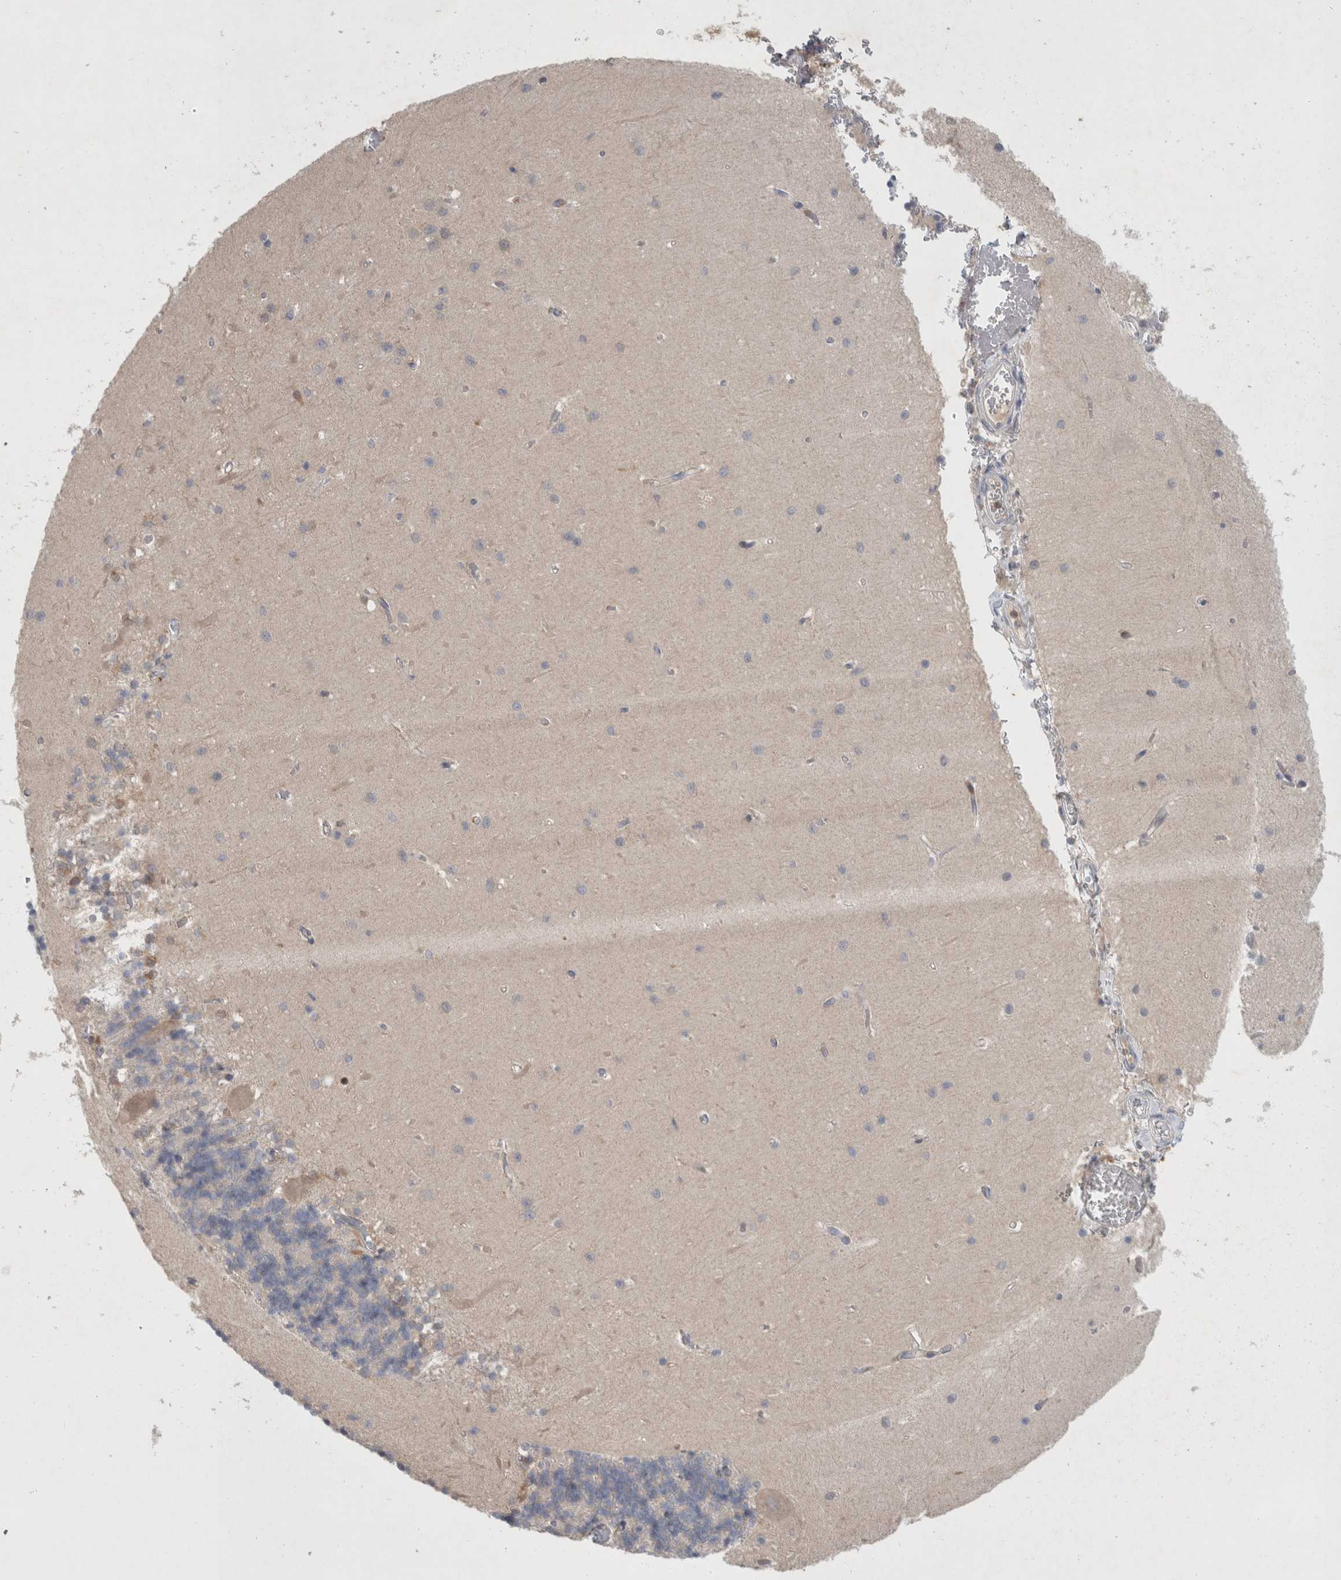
{"staining": {"intensity": "negative", "quantity": "none", "location": "none"}, "tissue": "cerebellum", "cell_type": "Cells in granular layer", "image_type": "normal", "snomed": [{"axis": "morphology", "description": "Normal tissue, NOS"}, {"axis": "topography", "description": "Cerebellum"}], "caption": "Immunohistochemistry (IHC) of unremarkable human cerebellum reveals no expression in cells in granular layer.", "gene": "GFRA2", "patient": {"sex": "male", "age": 37}}